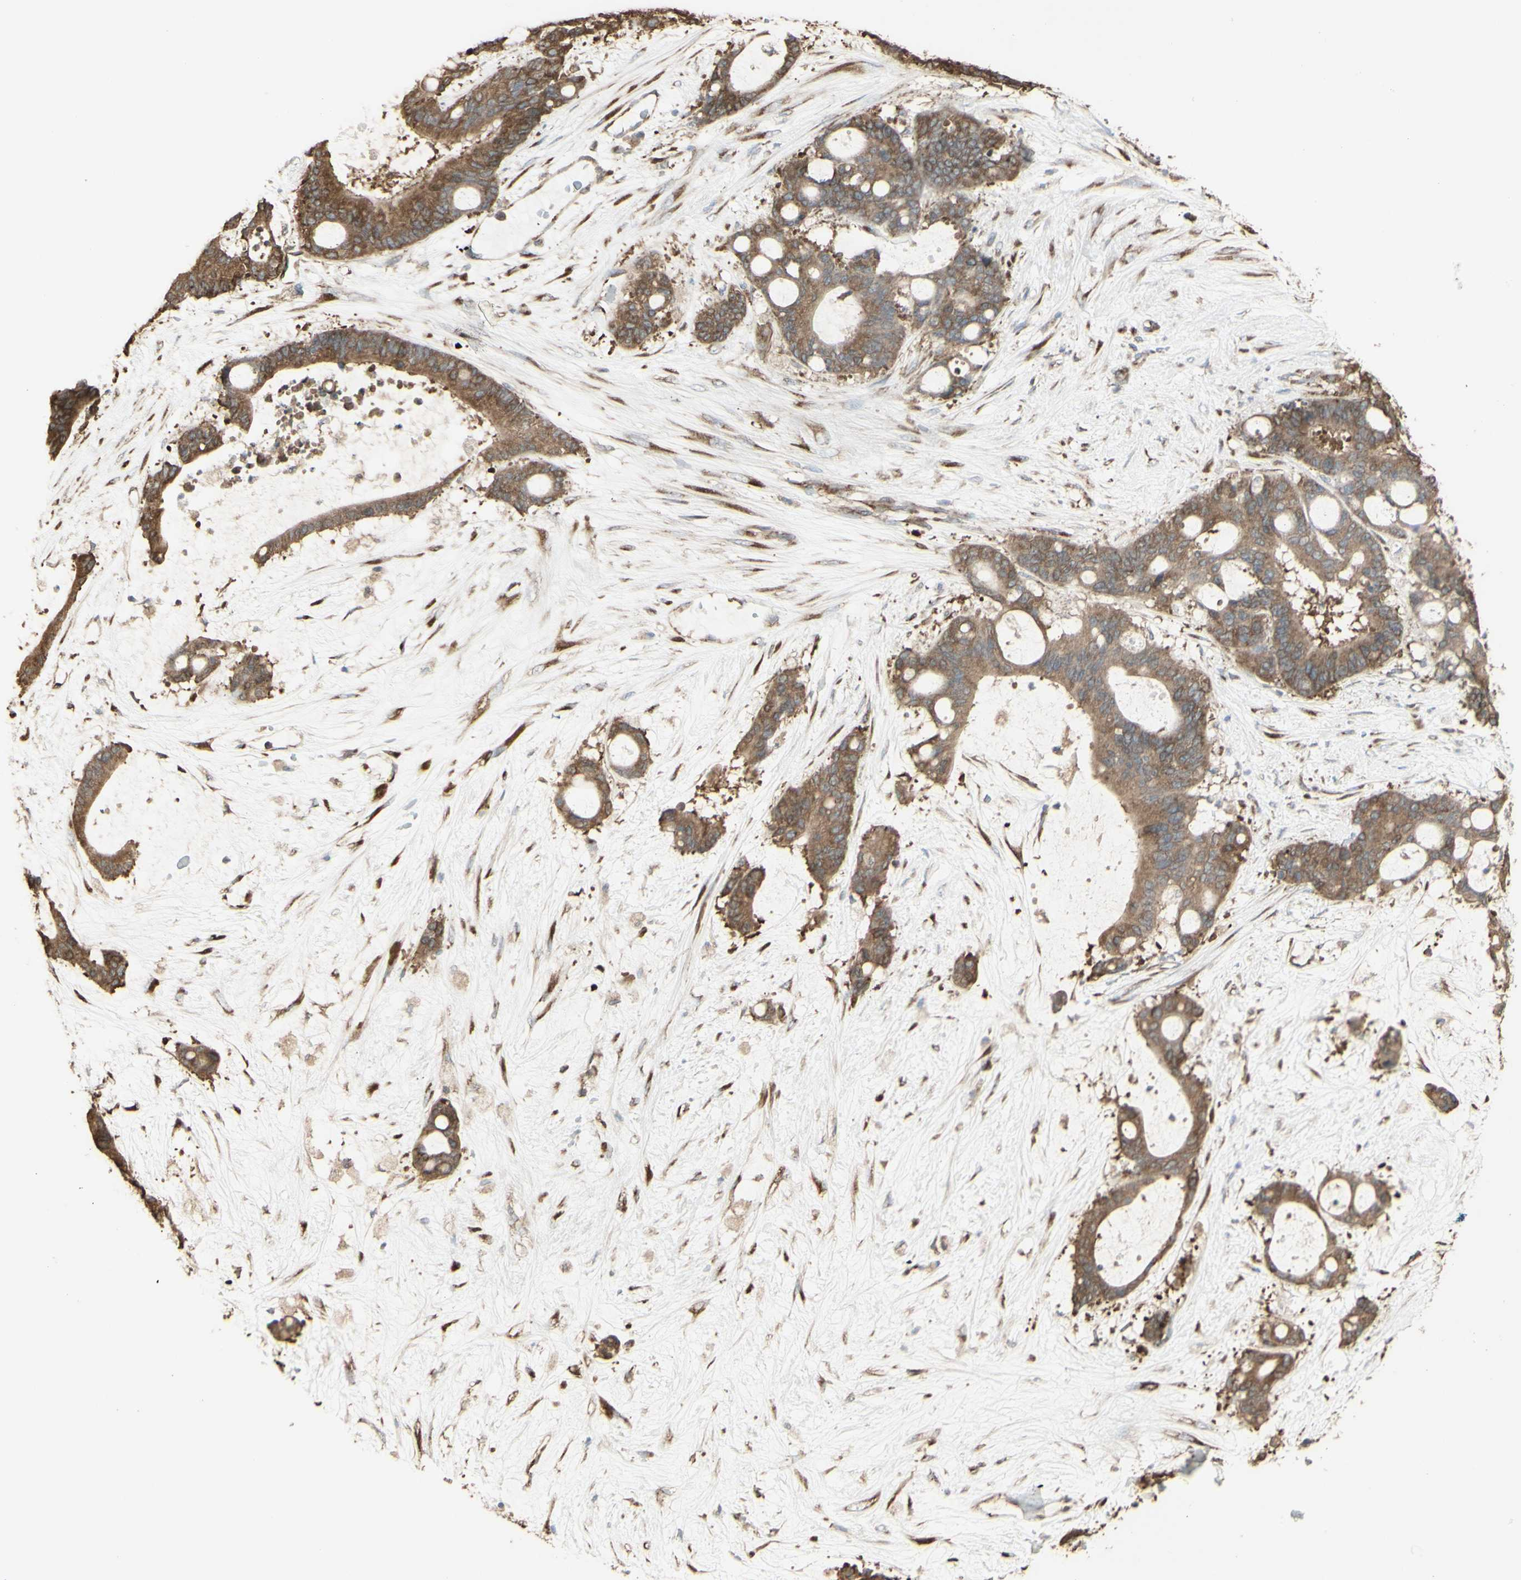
{"staining": {"intensity": "moderate", "quantity": ">75%", "location": "cytoplasmic/membranous"}, "tissue": "liver cancer", "cell_type": "Tumor cells", "image_type": "cancer", "snomed": [{"axis": "morphology", "description": "Cholangiocarcinoma"}, {"axis": "topography", "description": "Liver"}], "caption": "IHC of cholangiocarcinoma (liver) displays medium levels of moderate cytoplasmic/membranous expression in about >75% of tumor cells. (Brightfield microscopy of DAB IHC at high magnification).", "gene": "EEF1B2", "patient": {"sex": "female", "age": 73}}